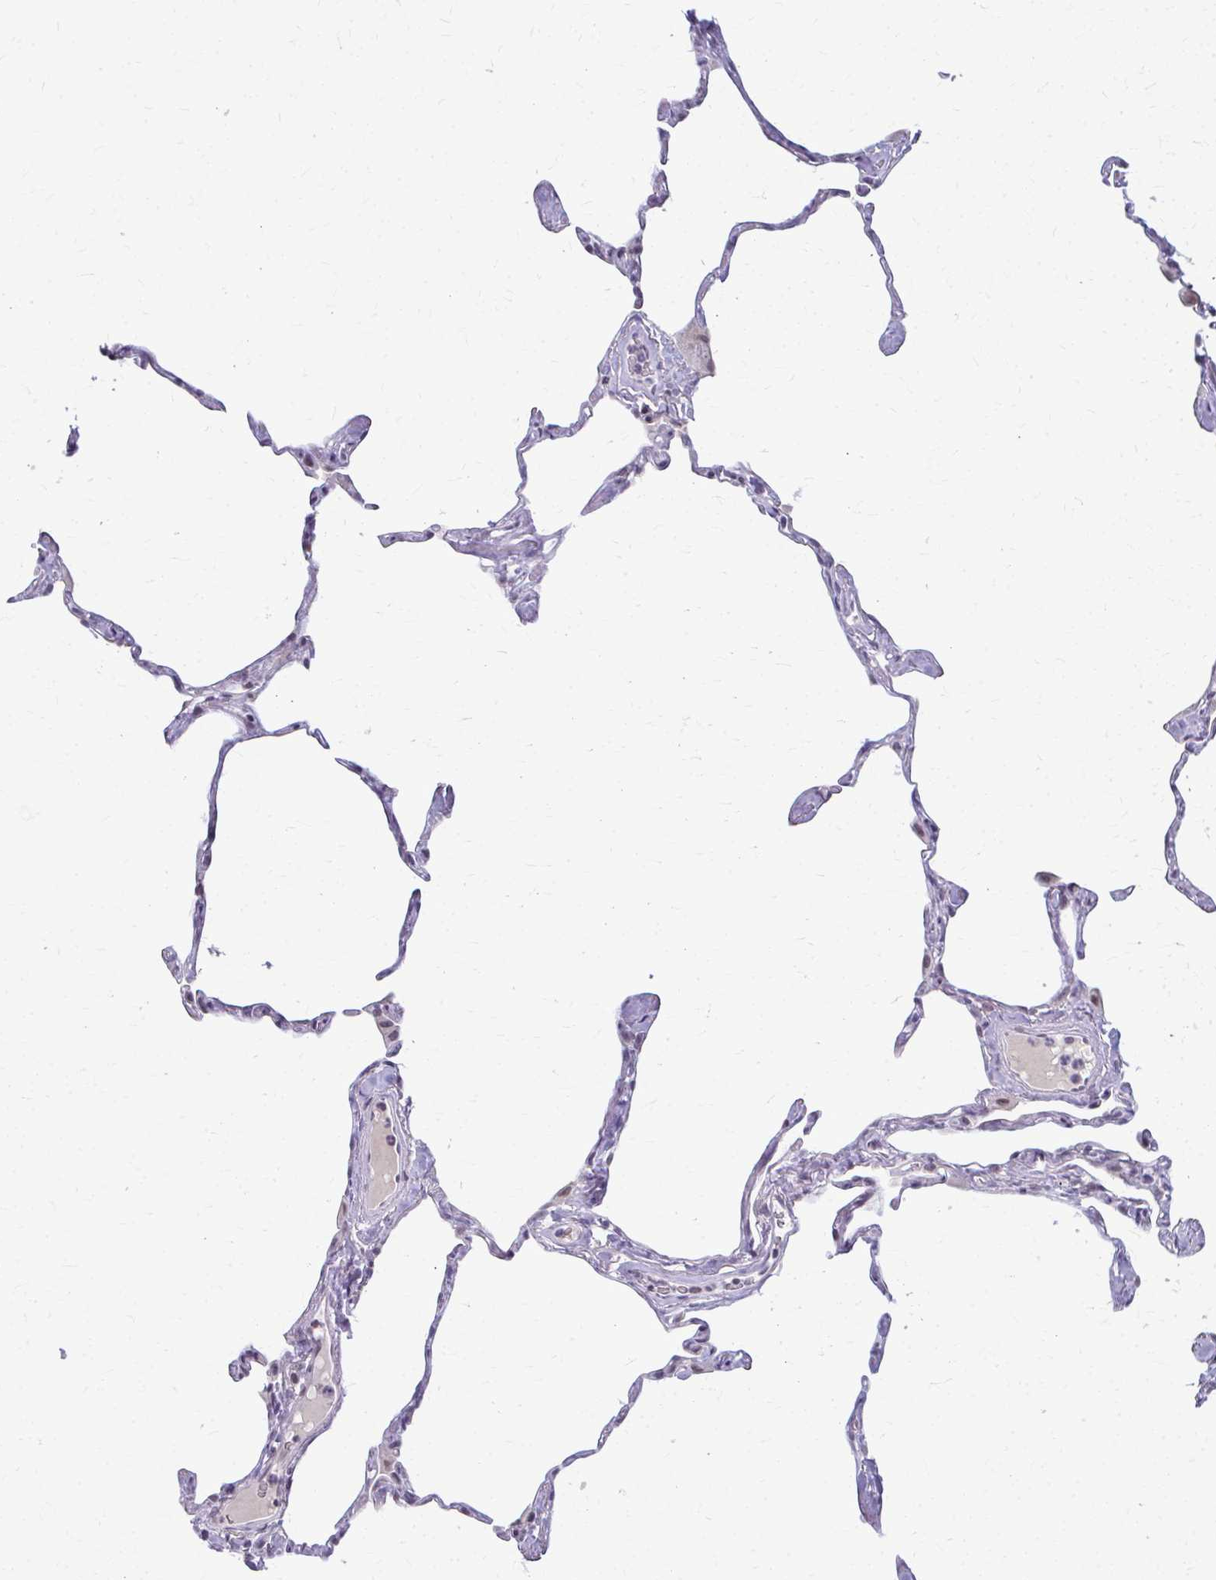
{"staining": {"intensity": "negative", "quantity": "none", "location": "none"}, "tissue": "lung", "cell_type": "Alveolar cells", "image_type": "normal", "snomed": [{"axis": "morphology", "description": "Normal tissue, NOS"}, {"axis": "topography", "description": "Lung"}], "caption": "A high-resolution micrograph shows immunohistochemistry staining of benign lung, which displays no significant expression in alveolar cells.", "gene": "MAF1", "patient": {"sex": "male", "age": 65}}